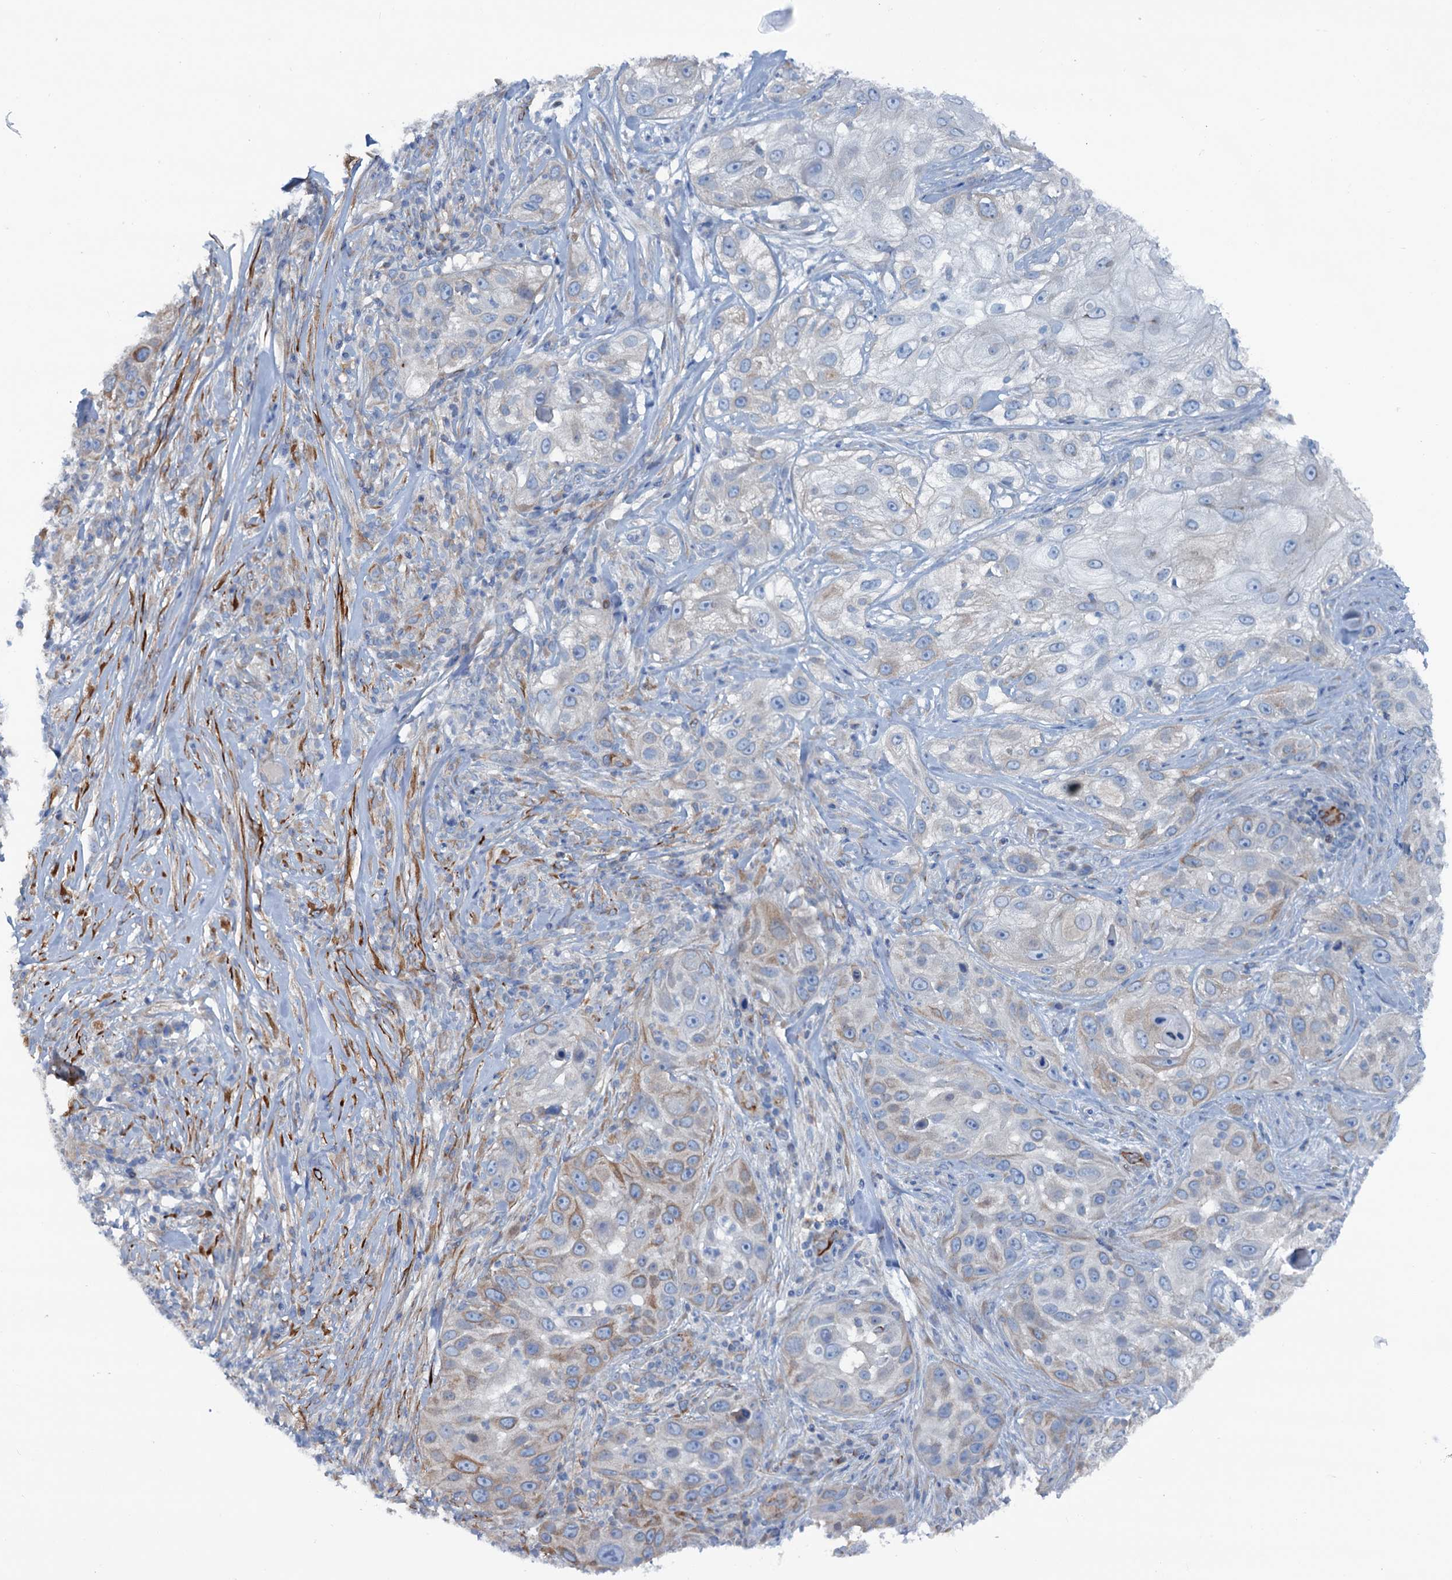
{"staining": {"intensity": "weak", "quantity": "<25%", "location": "cytoplasmic/membranous"}, "tissue": "skin cancer", "cell_type": "Tumor cells", "image_type": "cancer", "snomed": [{"axis": "morphology", "description": "Squamous cell carcinoma, NOS"}, {"axis": "topography", "description": "Skin"}], "caption": "The photomicrograph shows no staining of tumor cells in squamous cell carcinoma (skin).", "gene": "CALCOCO1", "patient": {"sex": "female", "age": 44}}